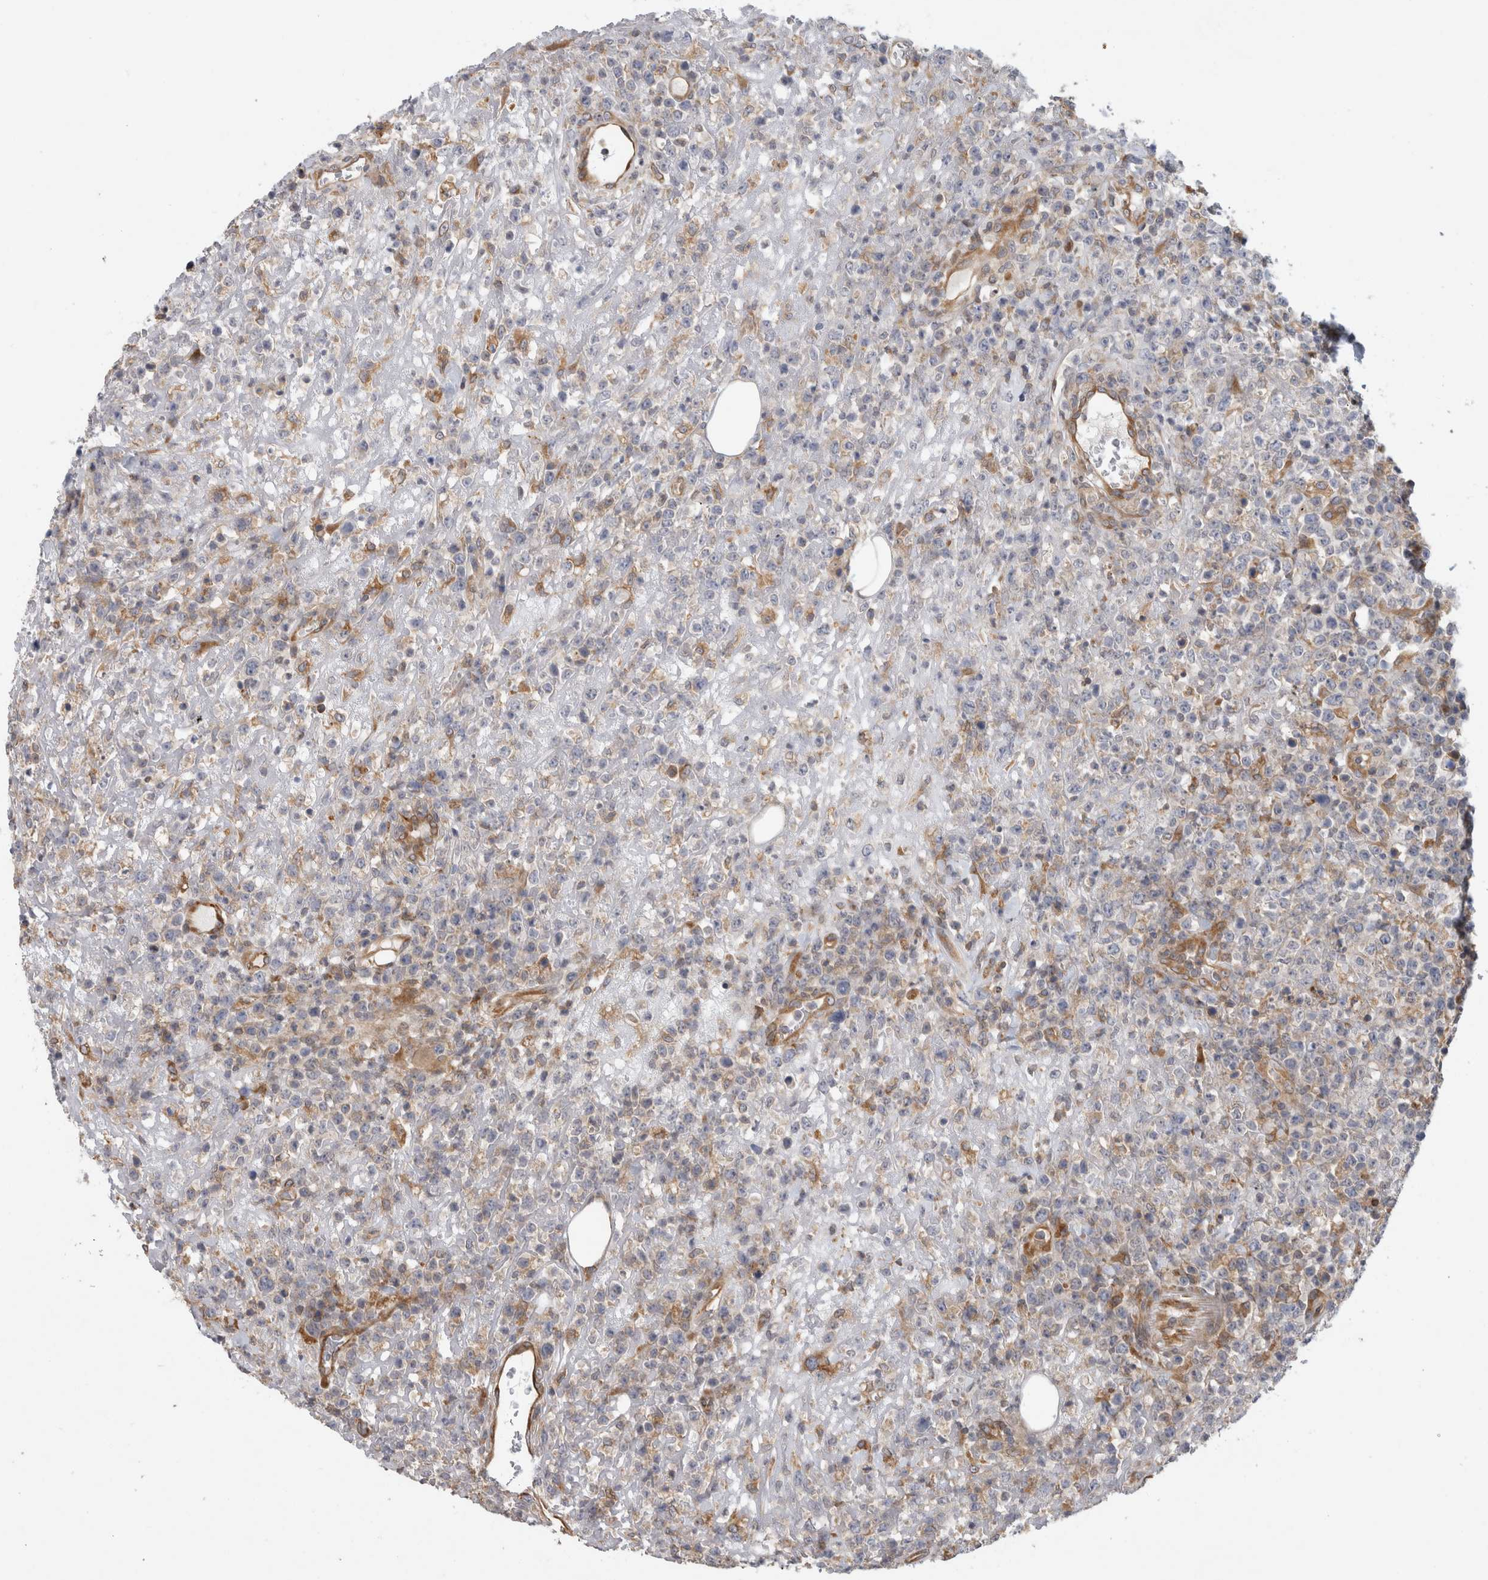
{"staining": {"intensity": "negative", "quantity": "none", "location": "none"}, "tissue": "lymphoma", "cell_type": "Tumor cells", "image_type": "cancer", "snomed": [{"axis": "morphology", "description": "Malignant lymphoma, non-Hodgkin's type, High grade"}, {"axis": "topography", "description": "Colon"}], "caption": "This histopathology image is of lymphoma stained with IHC to label a protein in brown with the nuclei are counter-stained blue. There is no staining in tumor cells.", "gene": "PARP6", "patient": {"sex": "female", "age": 53}}